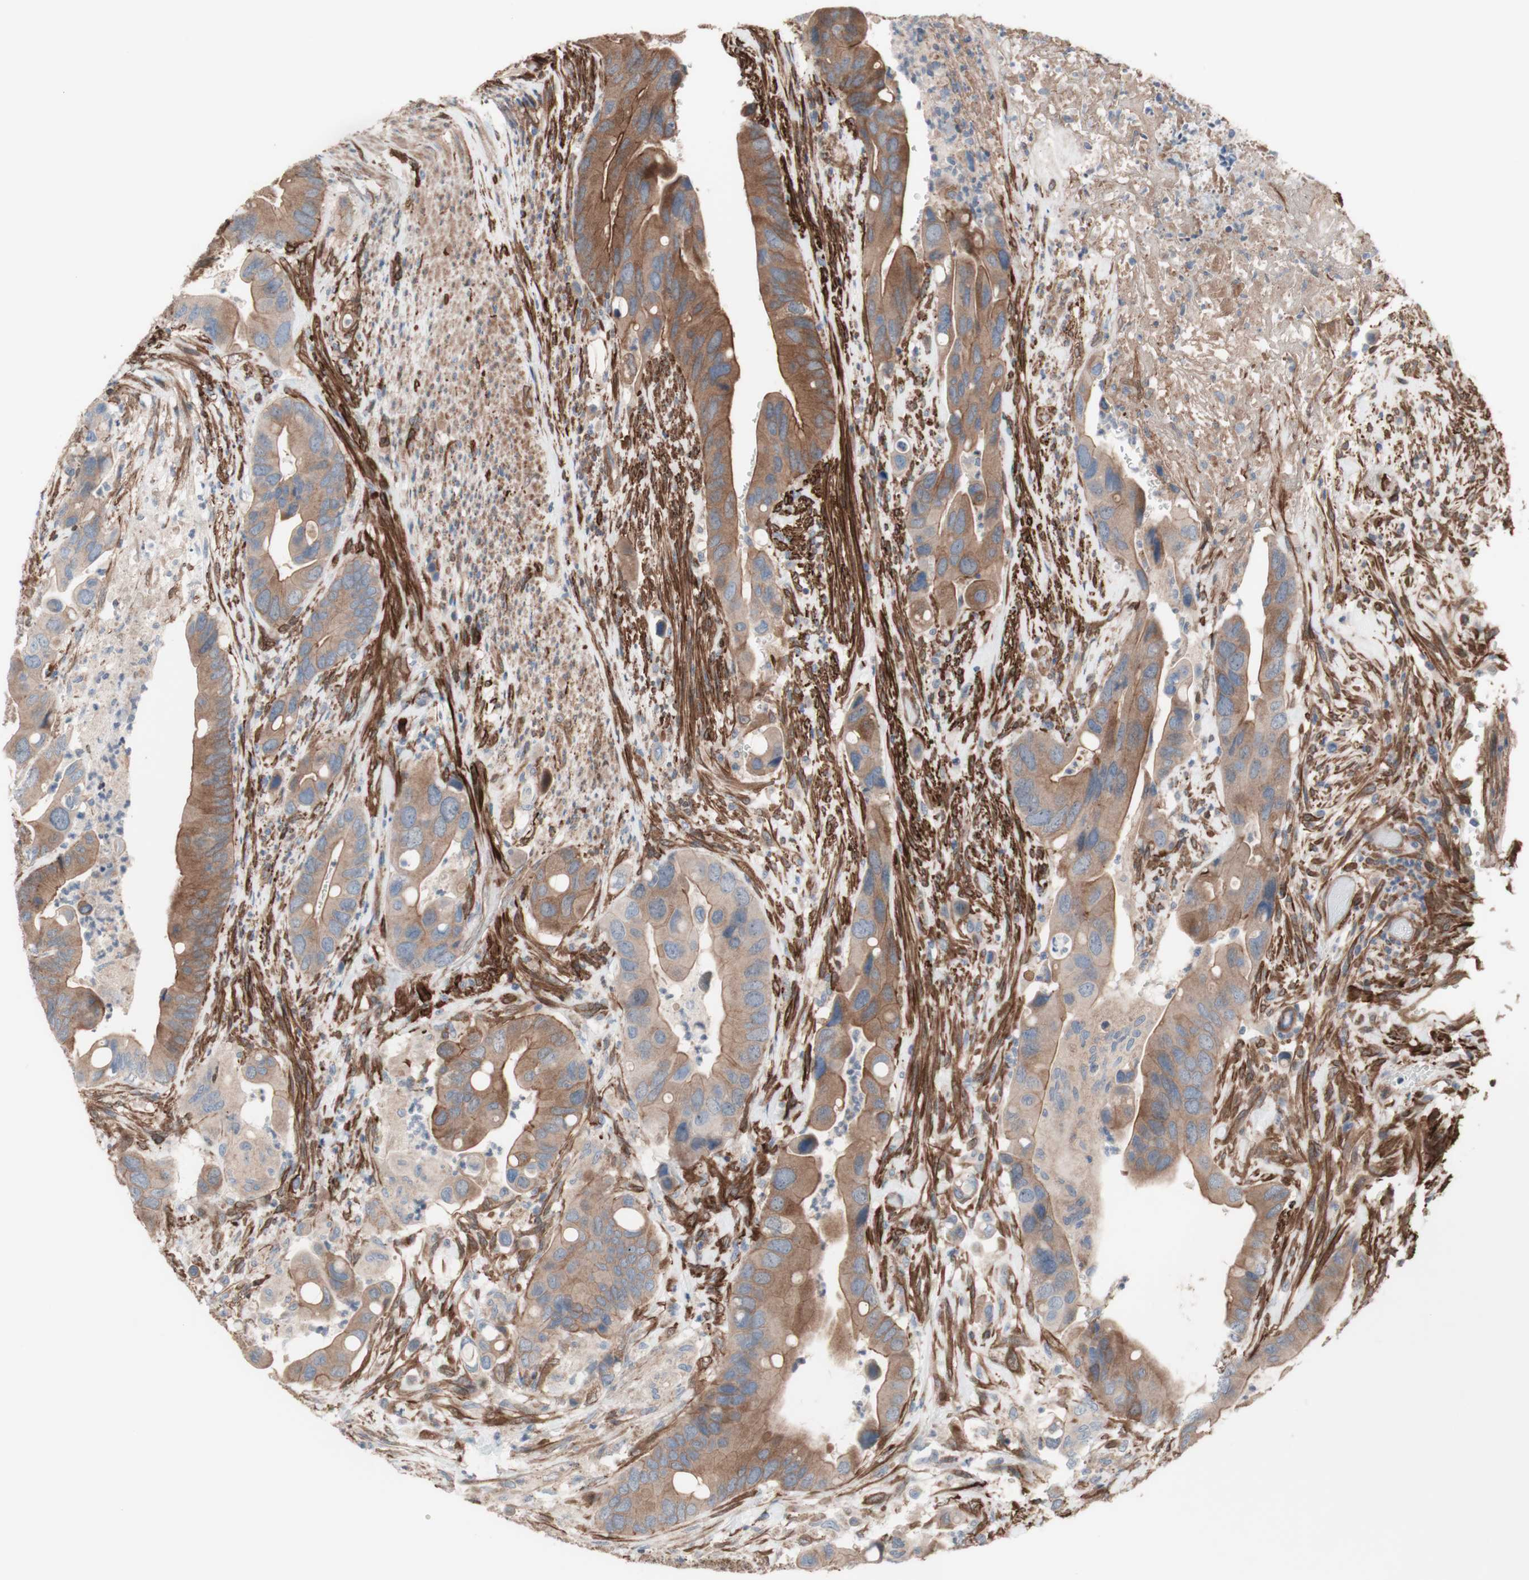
{"staining": {"intensity": "moderate", "quantity": ">75%", "location": "cytoplasmic/membranous"}, "tissue": "colorectal cancer", "cell_type": "Tumor cells", "image_type": "cancer", "snomed": [{"axis": "morphology", "description": "Adenocarcinoma, NOS"}, {"axis": "topography", "description": "Rectum"}], "caption": "IHC (DAB) staining of colorectal cancer exhibits moderate cytoplasmic/membranous protein staining in about >75% of tumor cells.", "gene": "CNN3", "patient": {"sex": "female", "age": 57}}